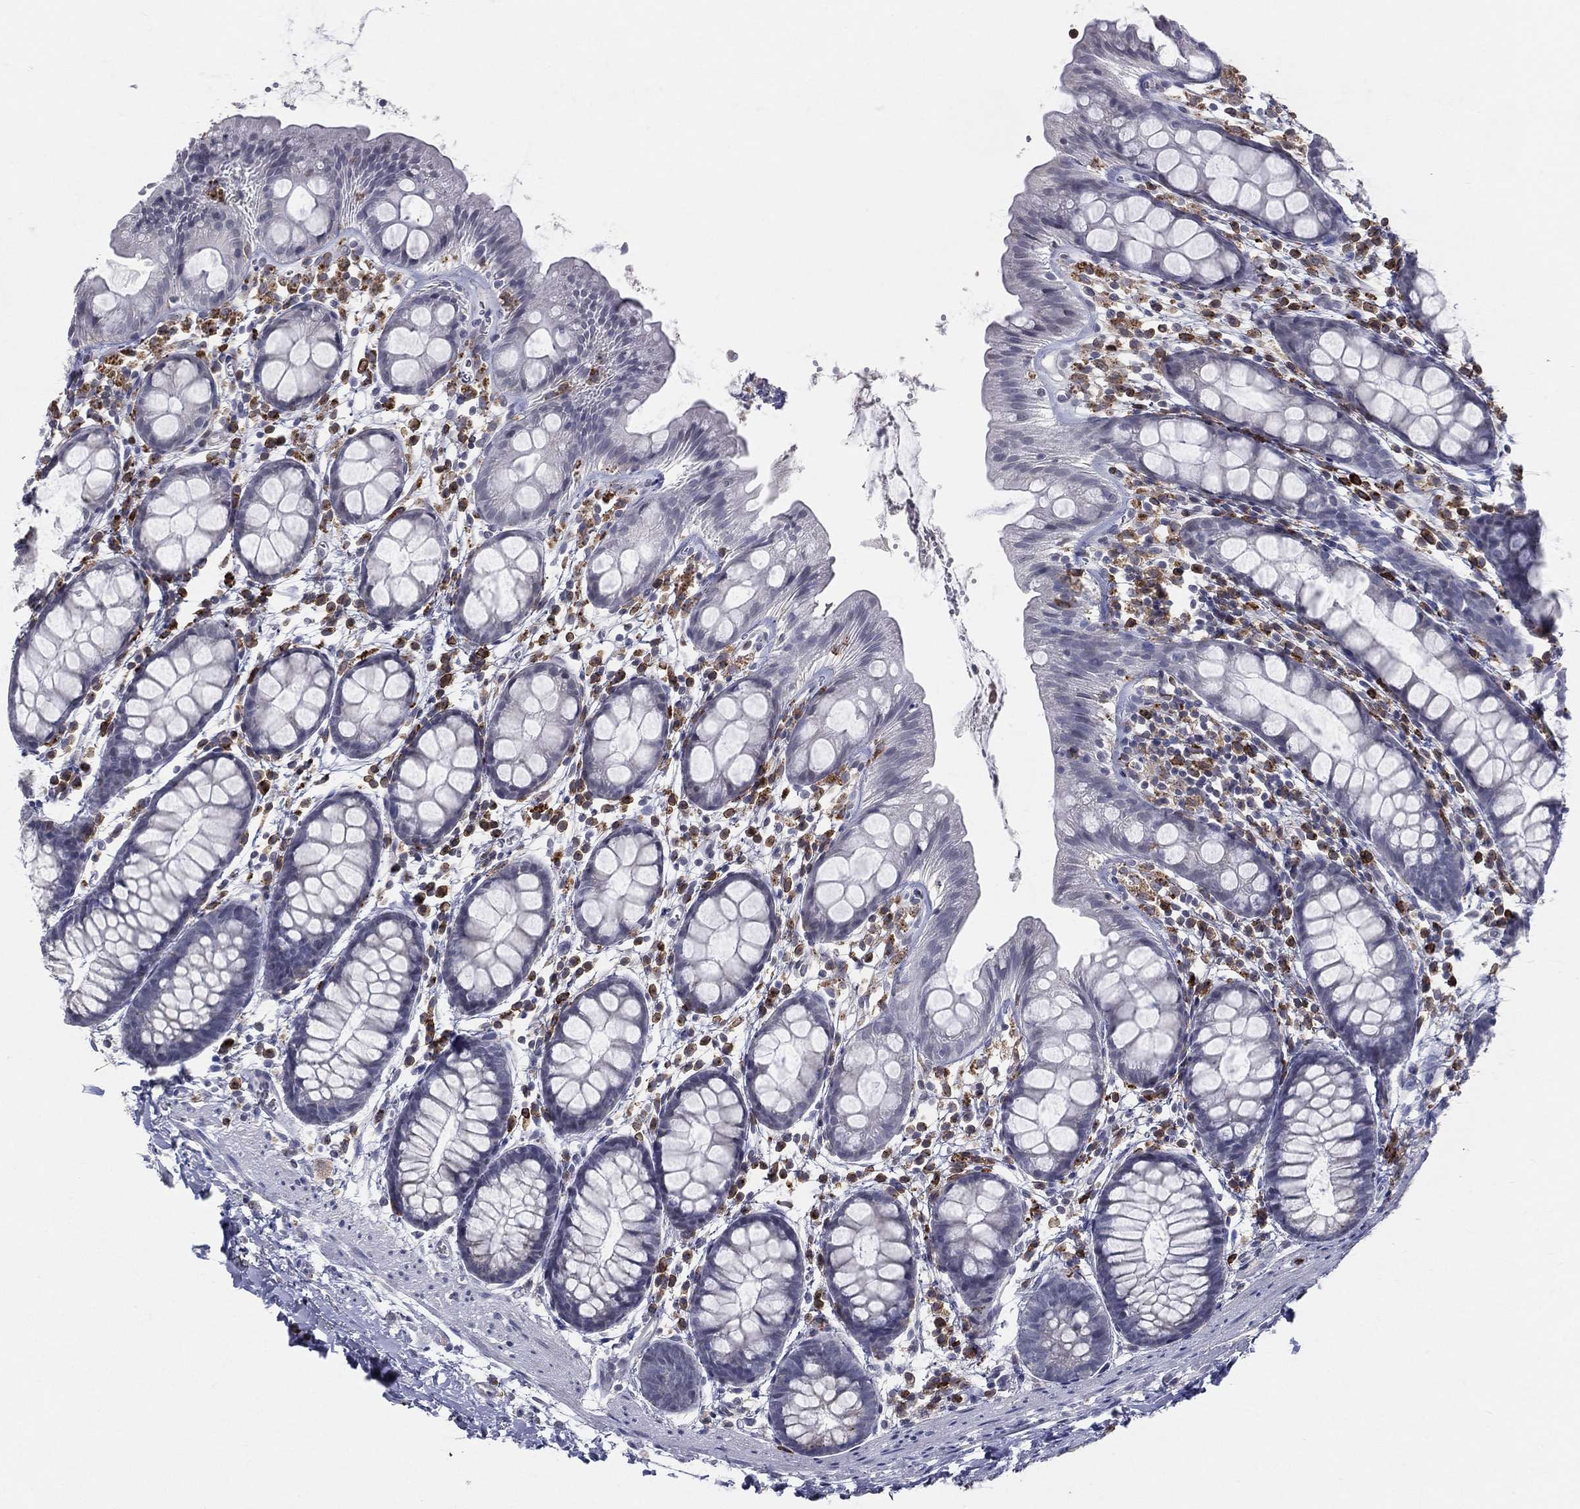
{"staining": {"intensity": "negative", "quantity": "none", "location": "none"}, "tissue": "rectum", "cell_type": "Glandular cells", "image_type": "normal", "snomed": [{"axis": "morphology", "description": "Normal tissue, NOS"}, {"axis": "topography", "description": "Rectum"}], "caption": "Protein analysis of unremarkable rectum exhibits no significant expression in glandular cells. The staining is performed using DAB brown chromogen with nuclei counter-stained in using hematoxylin.", "gene": "EVI2B", "patient": {"sex": "male", "age": 57}}